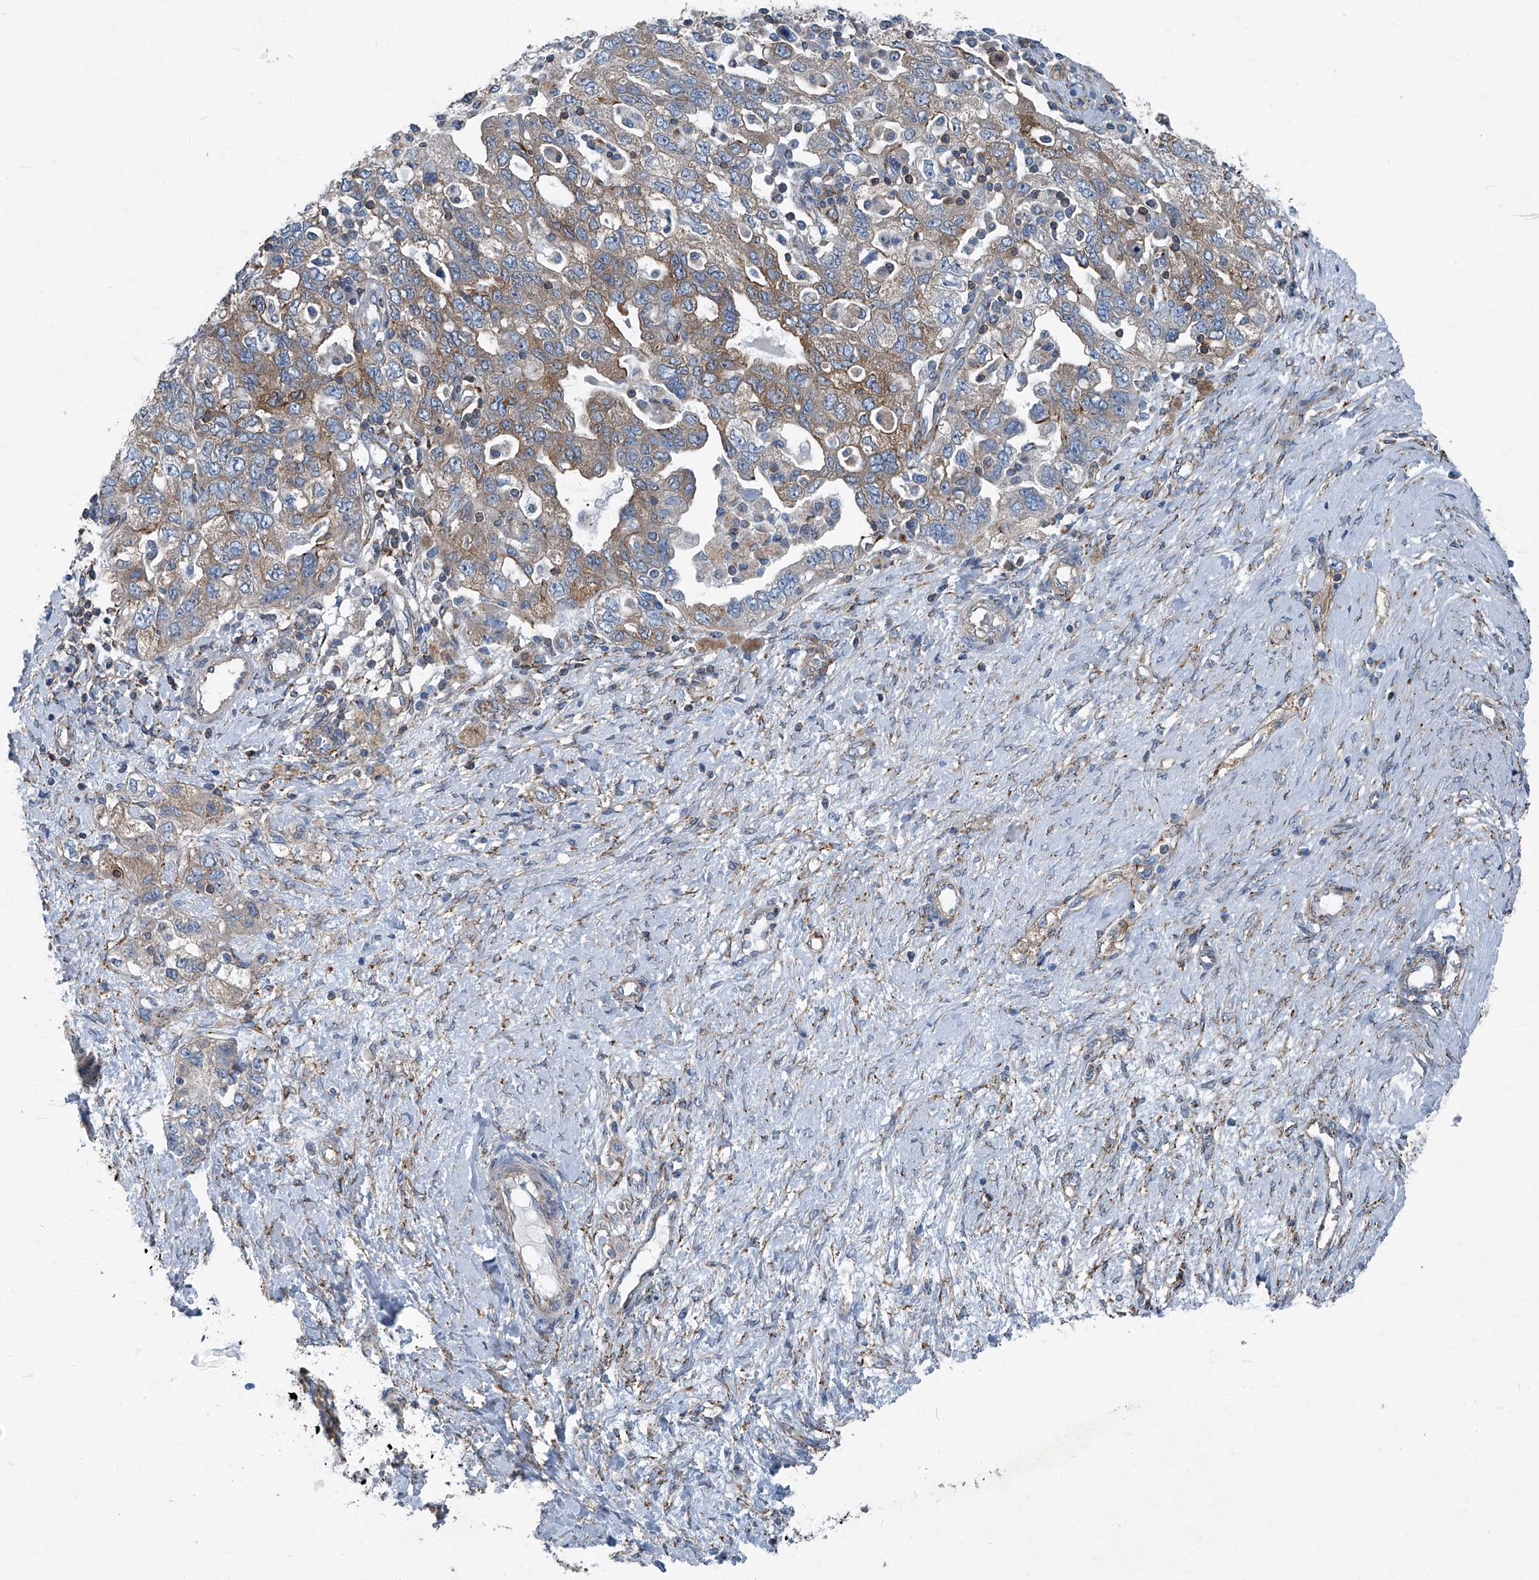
{"staining": {"intensity": "weak", "quantity": "25%-75%", "location": "cytoplasmic/membranous"}, "tissue": "ovarian cancer", "cell_type": "Tumor cells", "image_type": "cancer", "snomed": [{"axis": "morphology", "description": "Carcinoma, NOS"}, {"axis": "morphology", "description": "Cystadenocarcinoma, serous, NOS"}, {"axis": "topography", "description": "Ovary"}], "caption": "IHC histopathology image of ovarian cancer stained for a protein (brown), which shows low levels of weak cytoplasmic/membranous staining in about 25%-75% of tumor cells.", "gene": "SEPTIN7", "patient": {"sex": "female", "age": 69}}